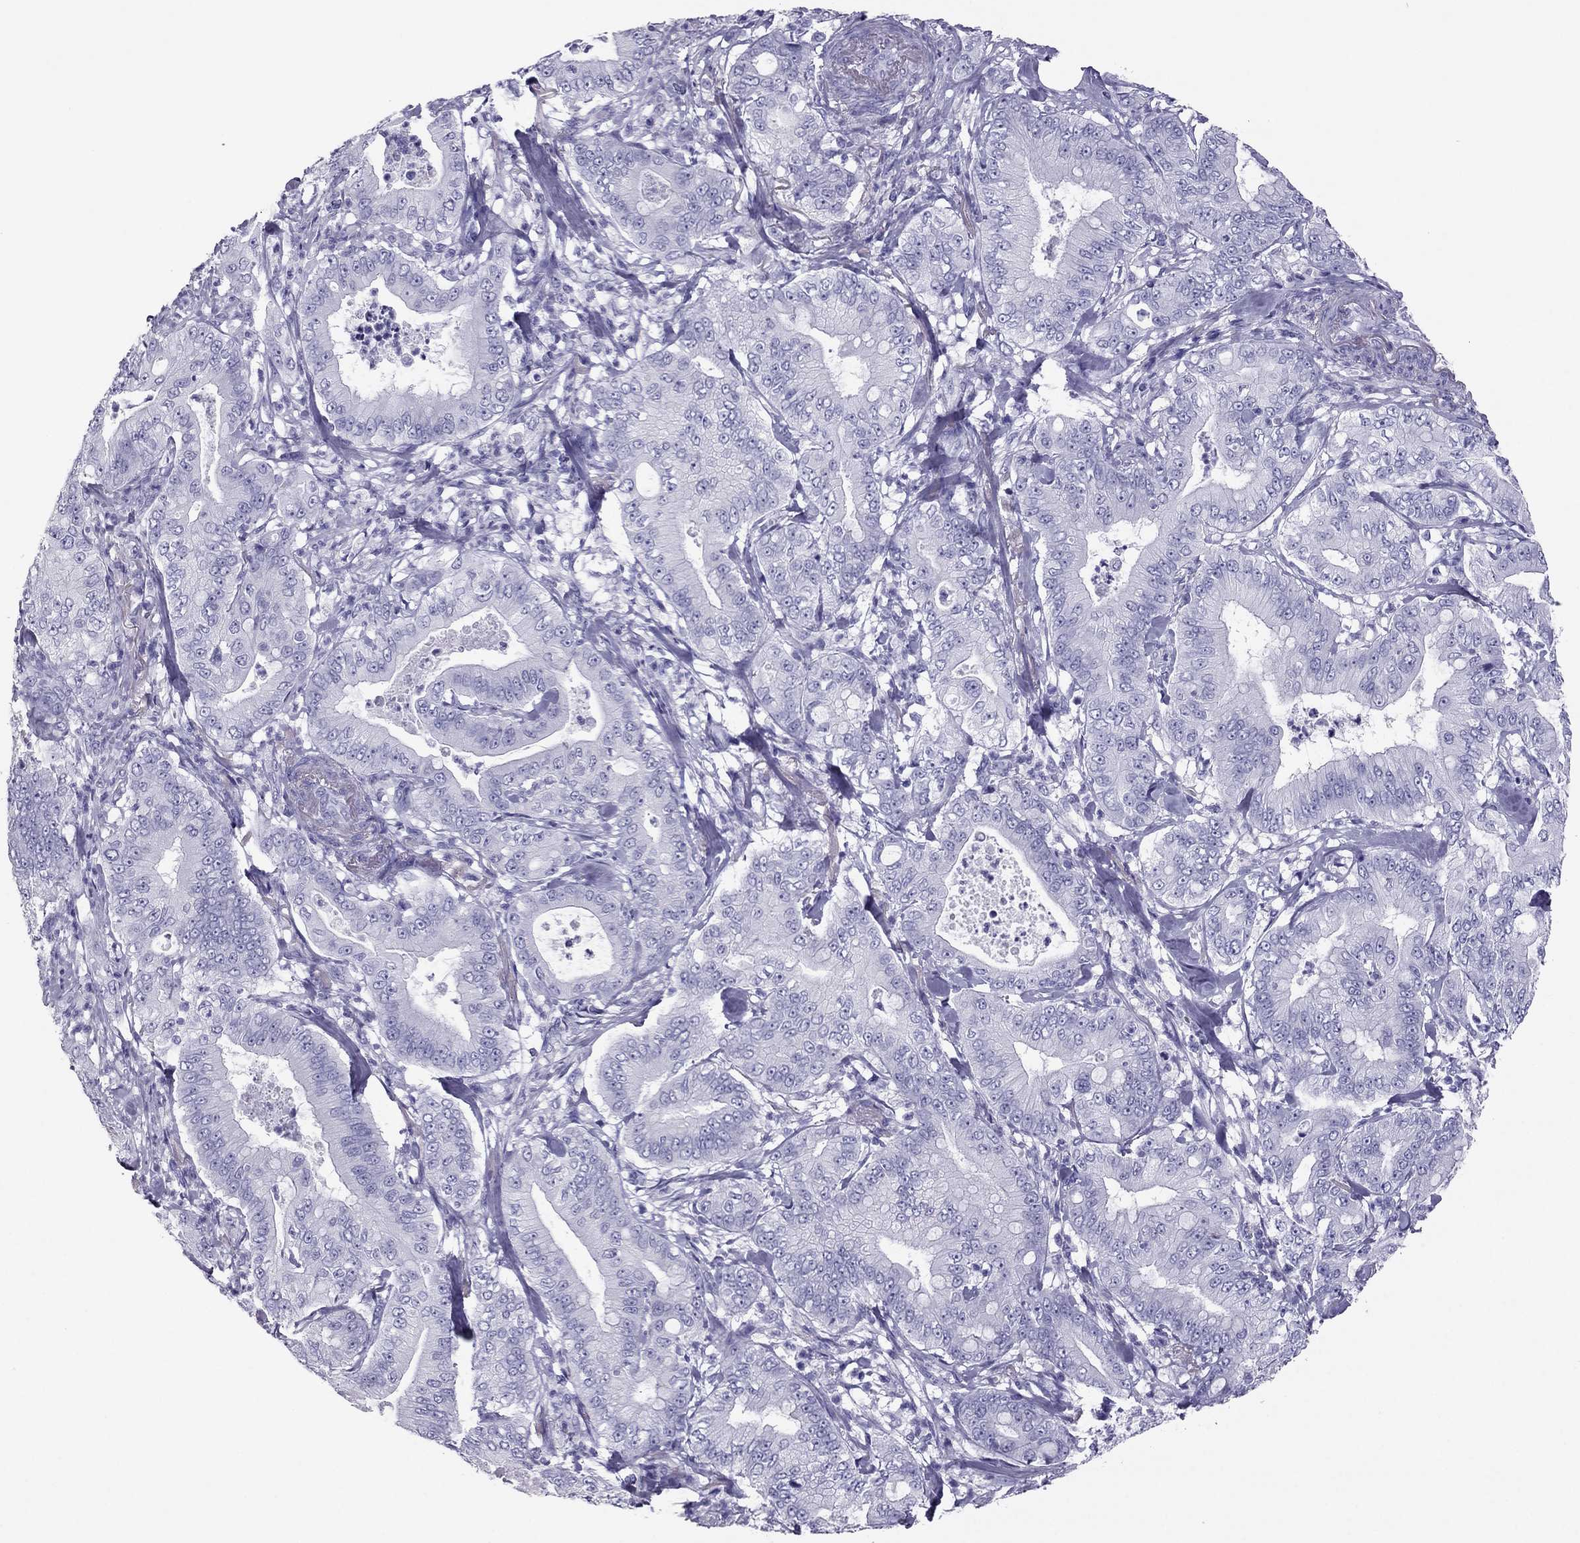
{"staining": {"intensity": "negative", "quantity": "none", "location": "none"}, "tissue": "pancreatic cancer", "cell_type": "Tumor cells", "image_type": "cancer", "snomed": [{"axis": "morphology", "description": "Adenocarcinoma, NOS"}, {"axis": "topography", "description": "Pancreas"}], "caption": "Tumor cells show no significant protein positivity in pancreatic adenocarcinoma.", "gene": "PDE6A", "patient": {"sex": "male", "age": 71}}